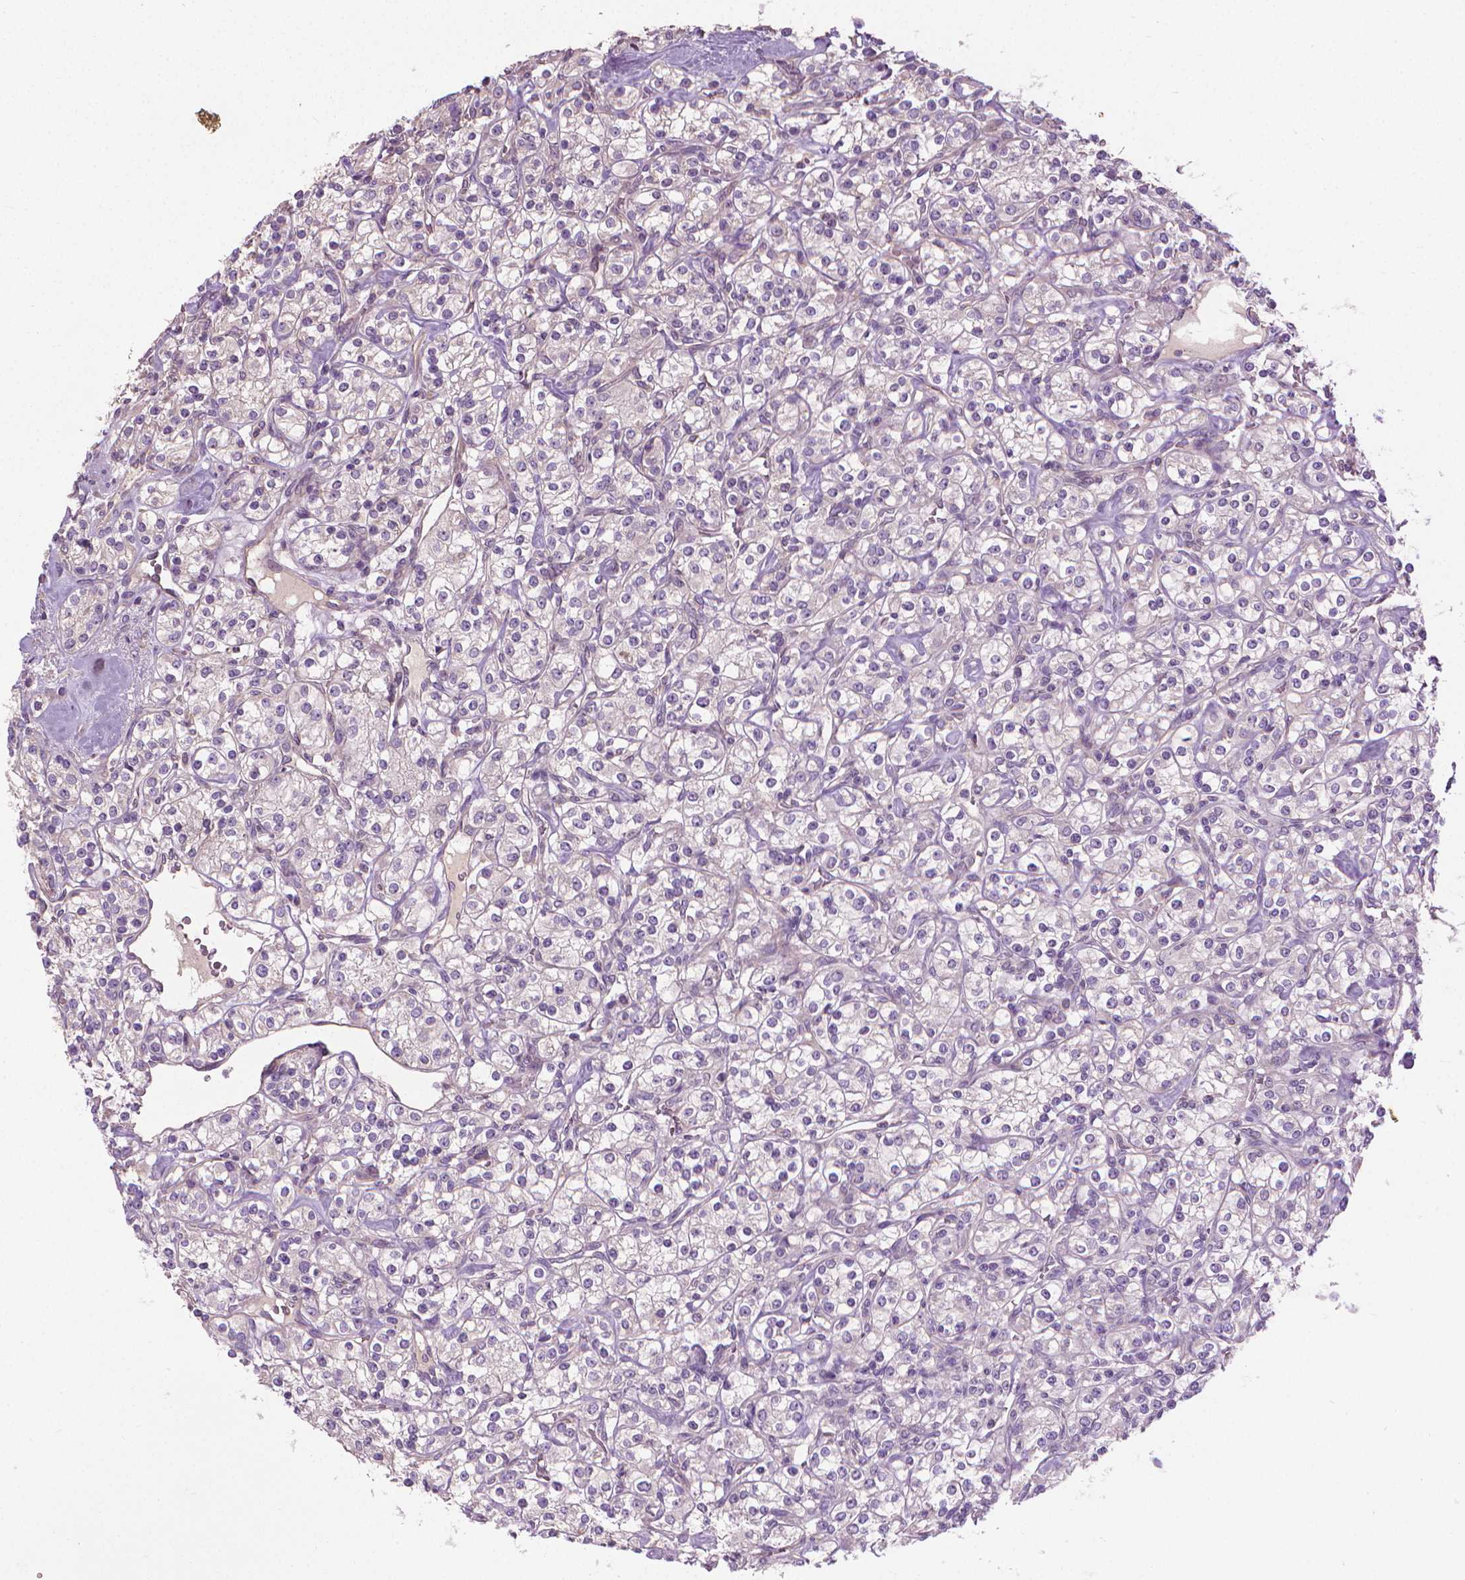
{"staining": {"intensity": "negative", "quantity": "none", "location": "none"}, "tissue": "renal cancer", "cell_type": "Tumor cells", "image_type": "cancer", "snomed": [{"axis": "morphology", "description": "Adenocarcinoma, NOS"}, {"axis": "topography", "description": "Kidney"}], "caption": "An immunohistochemistry image of renal adenocarcinoma is shown. There is no staining in tumor cells of renal adenocarcinoma. (DAB immunohistochemistry with hematoxylin counter stain).", "gene": "RIIAD1", "patient": {"sex": "male", "age": 77}}